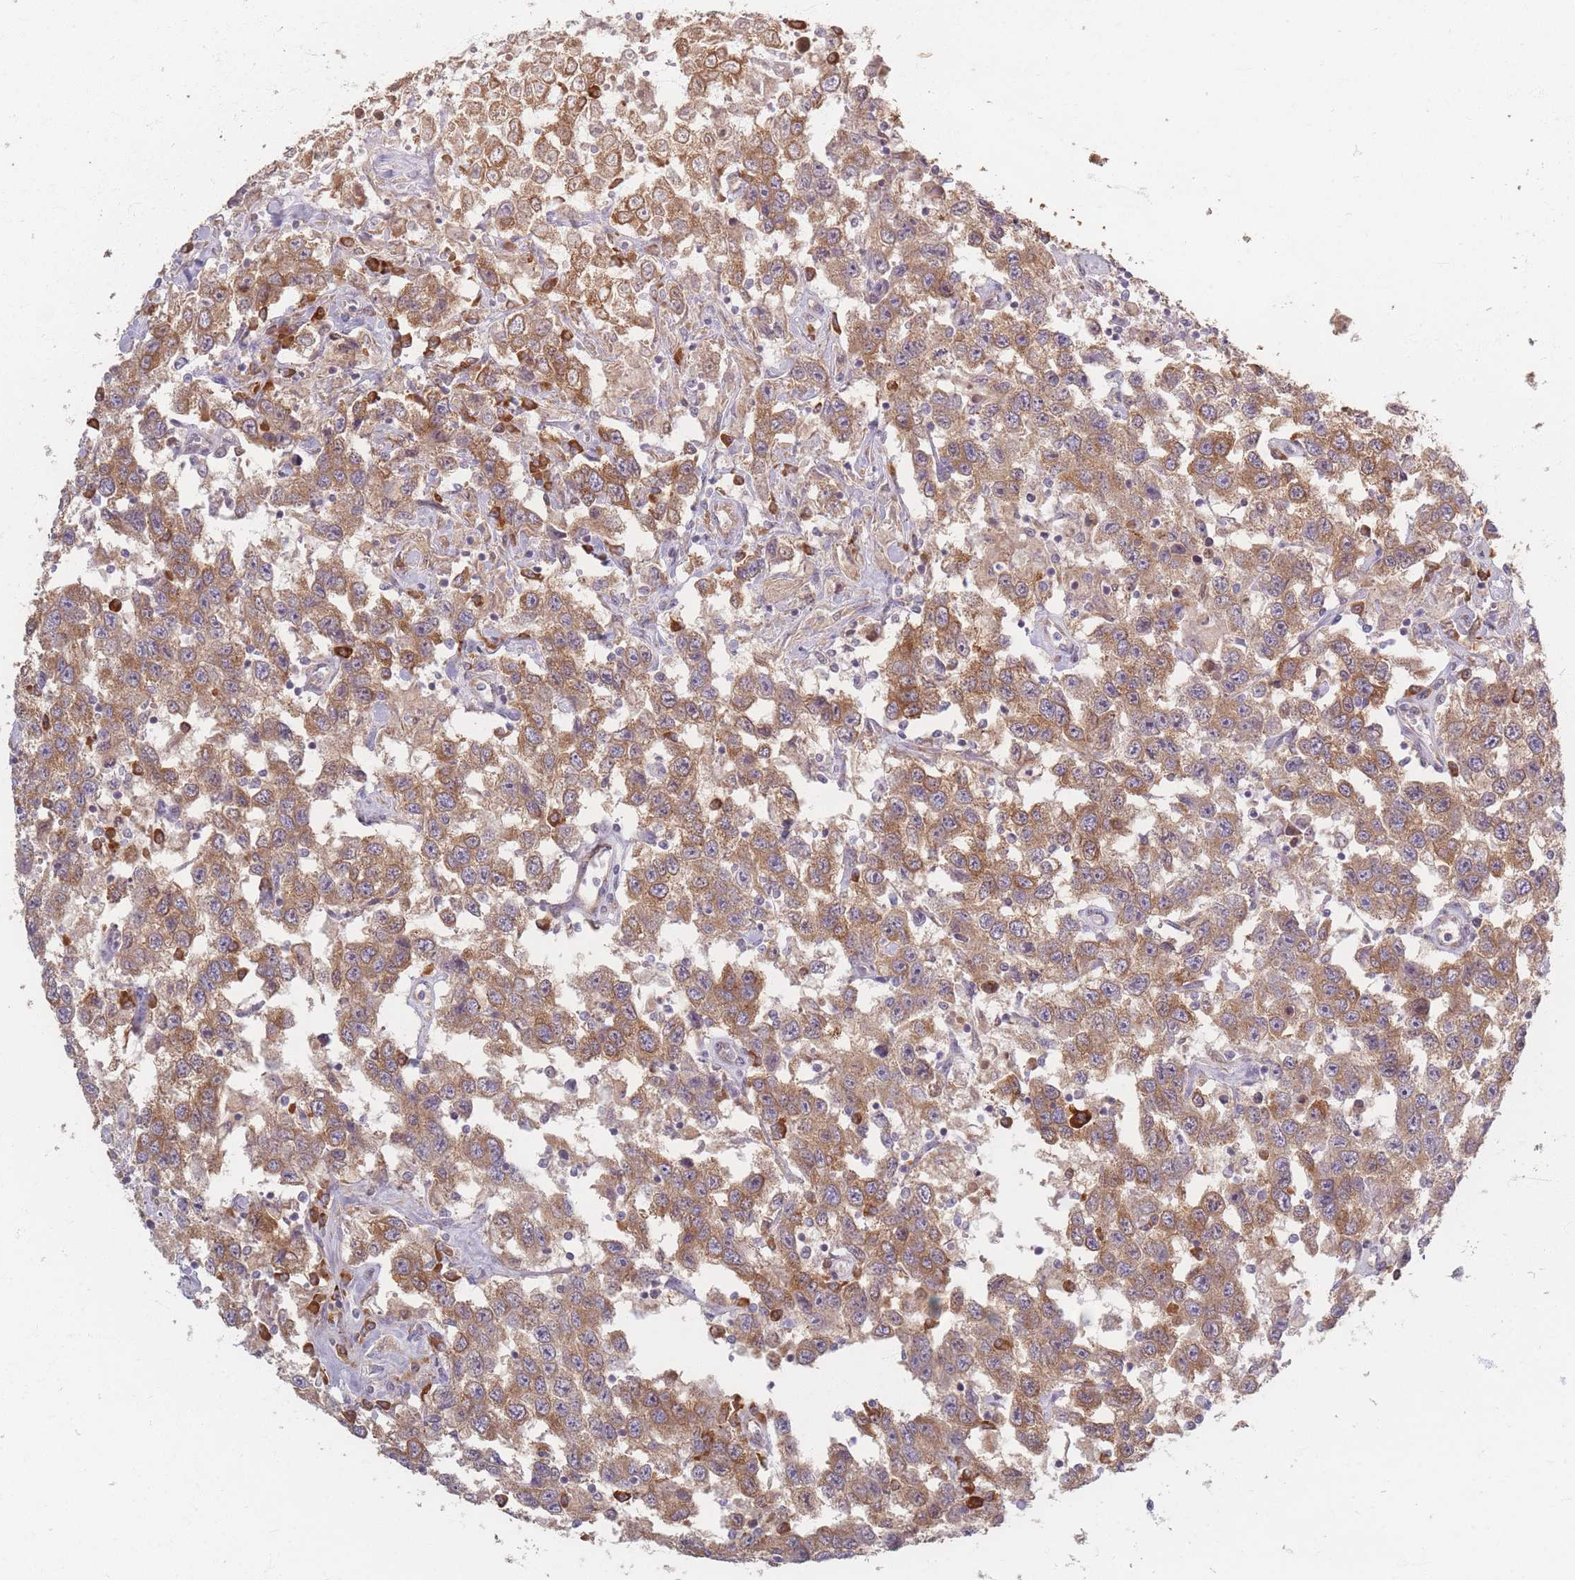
{"staining": {"intensity": "moderate", "quantity": ">75%", "location": "cytoplasmic/membranous"}, "tissue": "testis cancer", "cell_type": "Tumor cells", "image_type": "cancer", "snomed": [{"axis": "morphology", "description": "Seminoma, NOS"}, {"axis": "topography", "description": "Testis"}], "caption": "Protein staining by immunohistochemistry (IHC) demonstrates moderate cytoplasmic/membranous positivity in approximately >75% of tumor cells in testis cancer.", "gene": "SMIM14", "patient": {"sex": "male", "age": 41}}